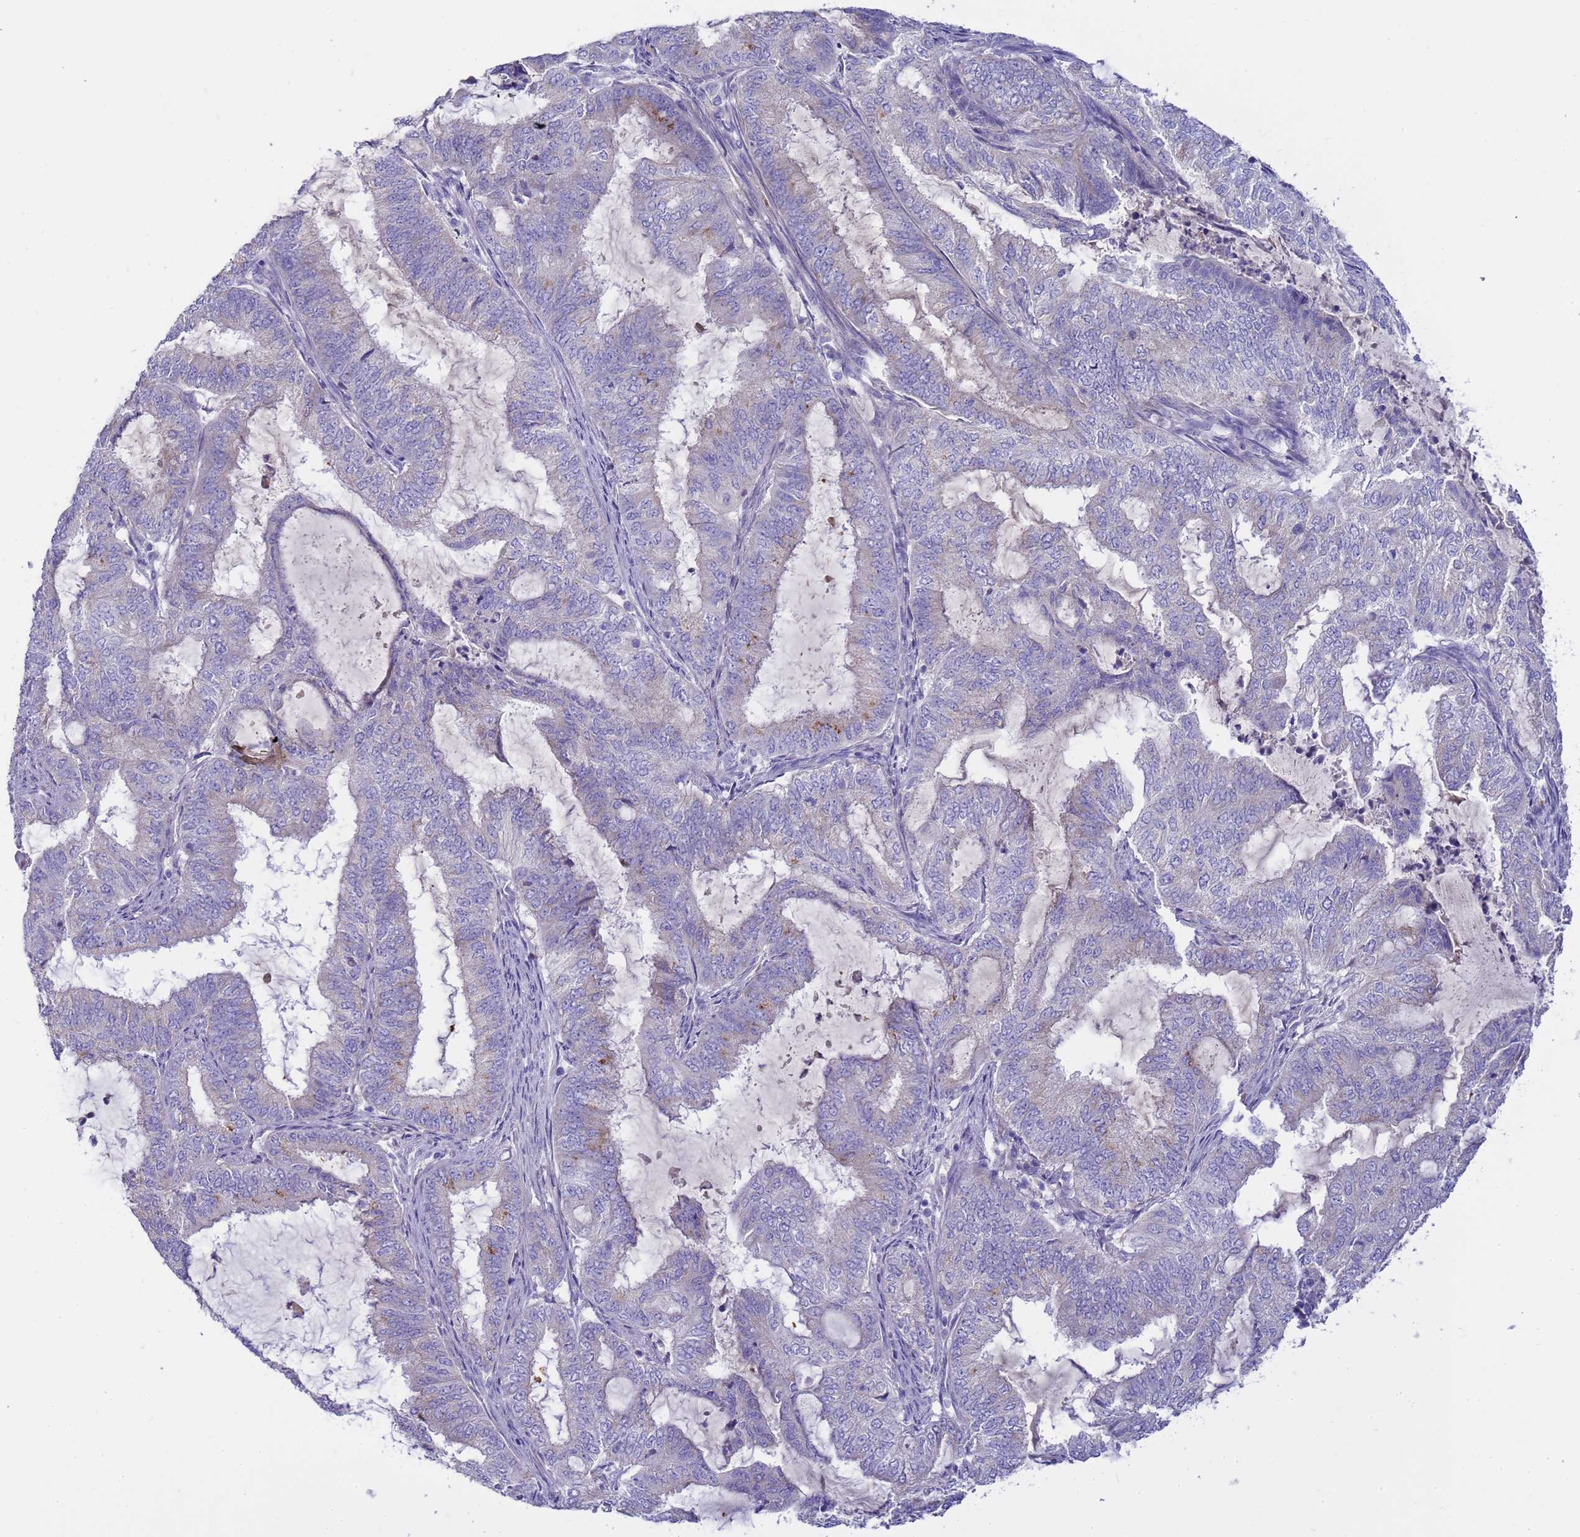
{"staining": {"intensity": "negative", "quantity": "none", "location": "none"}, "tissue": "endometrial cancer", "cell_type": "Tumor cells", "image_type": "cancer", "snomed": [{"axis": "morphology", "description": "Adenocarcinoma, NOS"}, {"axis": "topography", "description": "Endometrium"}], "caption": "There is no significant staining in tumor cells of endometrial adenocarcinoma.", "gene": "RIPPLY2", "patient": {"sex": "female", "age": 51}}